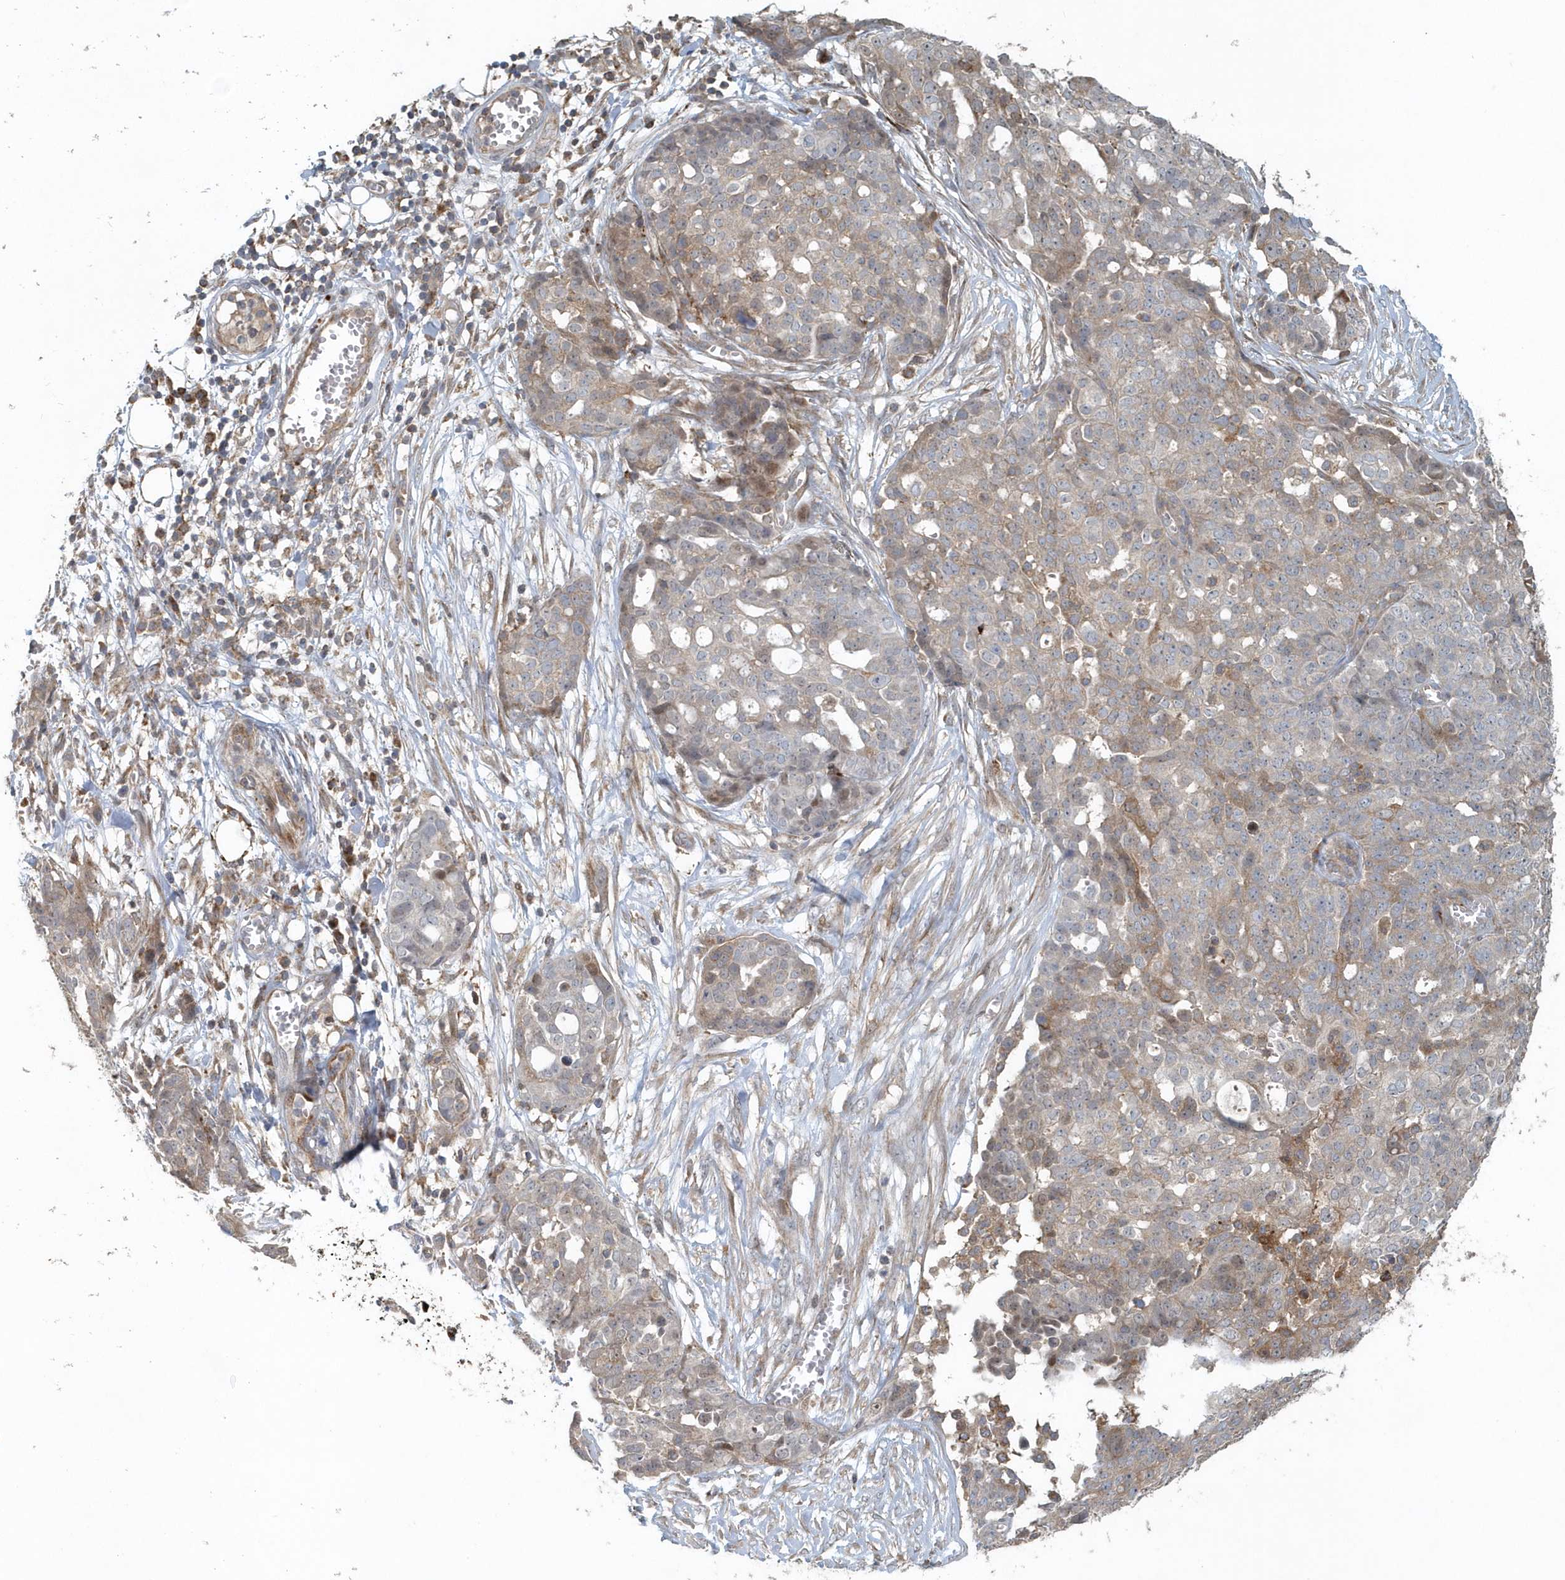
{"staining": {"intensity": "weak", "quantity": "25%-75%", "location": "cytoplasmic/membranous"}, "tissue": "ovarian cancer", "cell_type": "Tumor cells", "image_type": "cancer", "snomed": [{"axis": "morphology", "description": "Cystadenocarcinoma, serous, NOS"}, {"axis": "topography", "description": "Soft tissue"}, {"axis": "topography", "description": "Ovary"}], "caption": "Immunohistochemical staining of human ovarian cancer (serous cystadenocarcinoma) reveals low levels of weak cytoplasmic/membranous protein expression in approximately 25%-75% of tumor cells. (DAB (3,3'-diaminobenzidine) IHC, brown staining for protein, blue staining for nuclei).", "gene": "MMUT", "patient": {"sex": "female", "age": 57}}